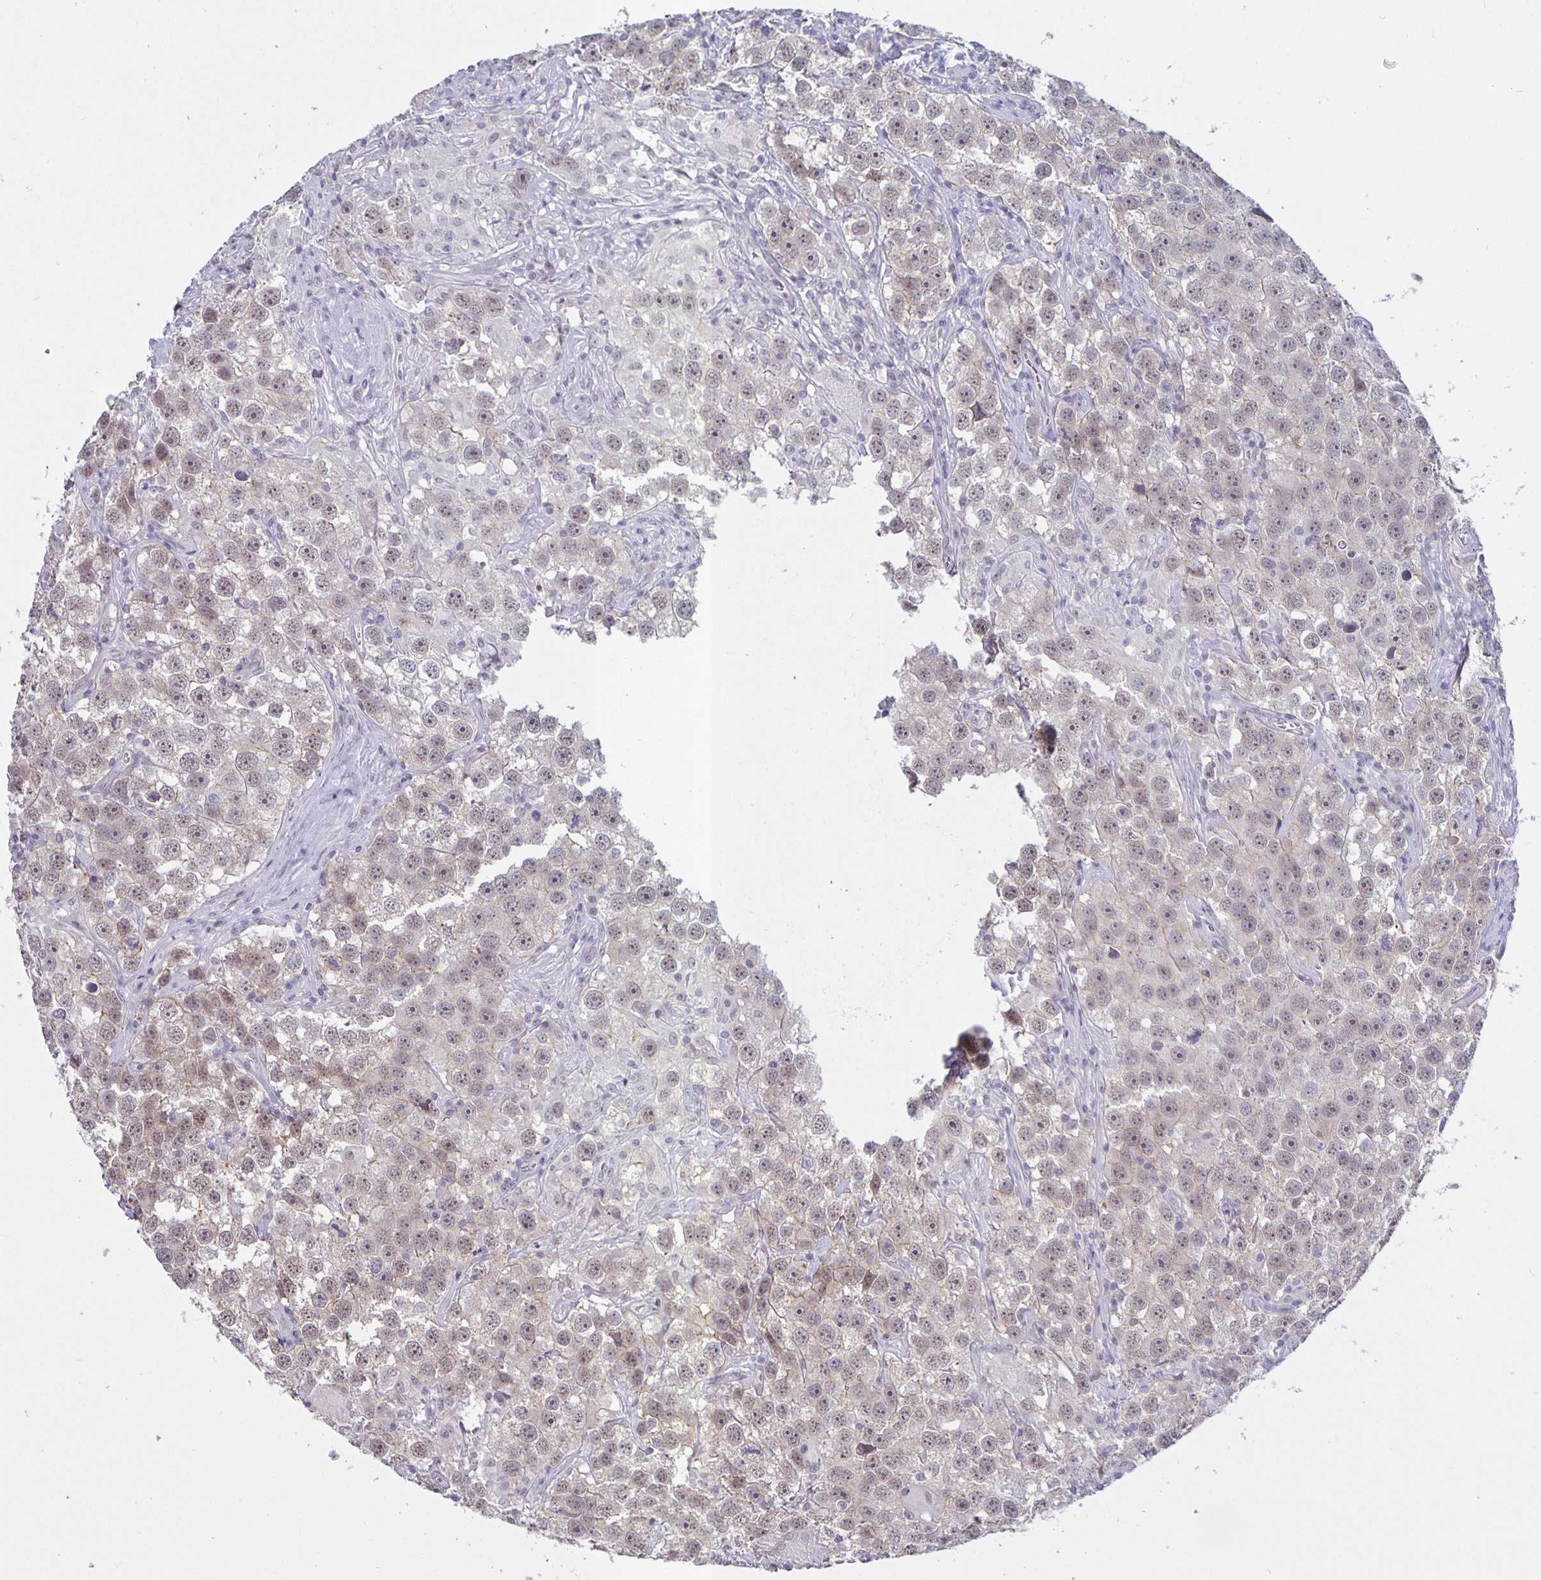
{"staining": {"intensity": "negative", "quantity": "none", "location": "none"}, "tissue": "testis cancer", "cell_type": "Tumor cells", "image_type": "cancer", "snomed": [{"axis": "morphology", "description": "Seminoma, NOS"}, {"axis": "topography", "description": "Testis"}], "caption": "High magnification brightfield microscopy of testis cancer (seminoma) stained with DAB (3,3'-diaminobenzidine) (brown) and counterstained with hematoxylin (blue): tumor cells show no significant staining.", "gene": "ARVCF", "patient": {"sex": "male", "age": 49}}